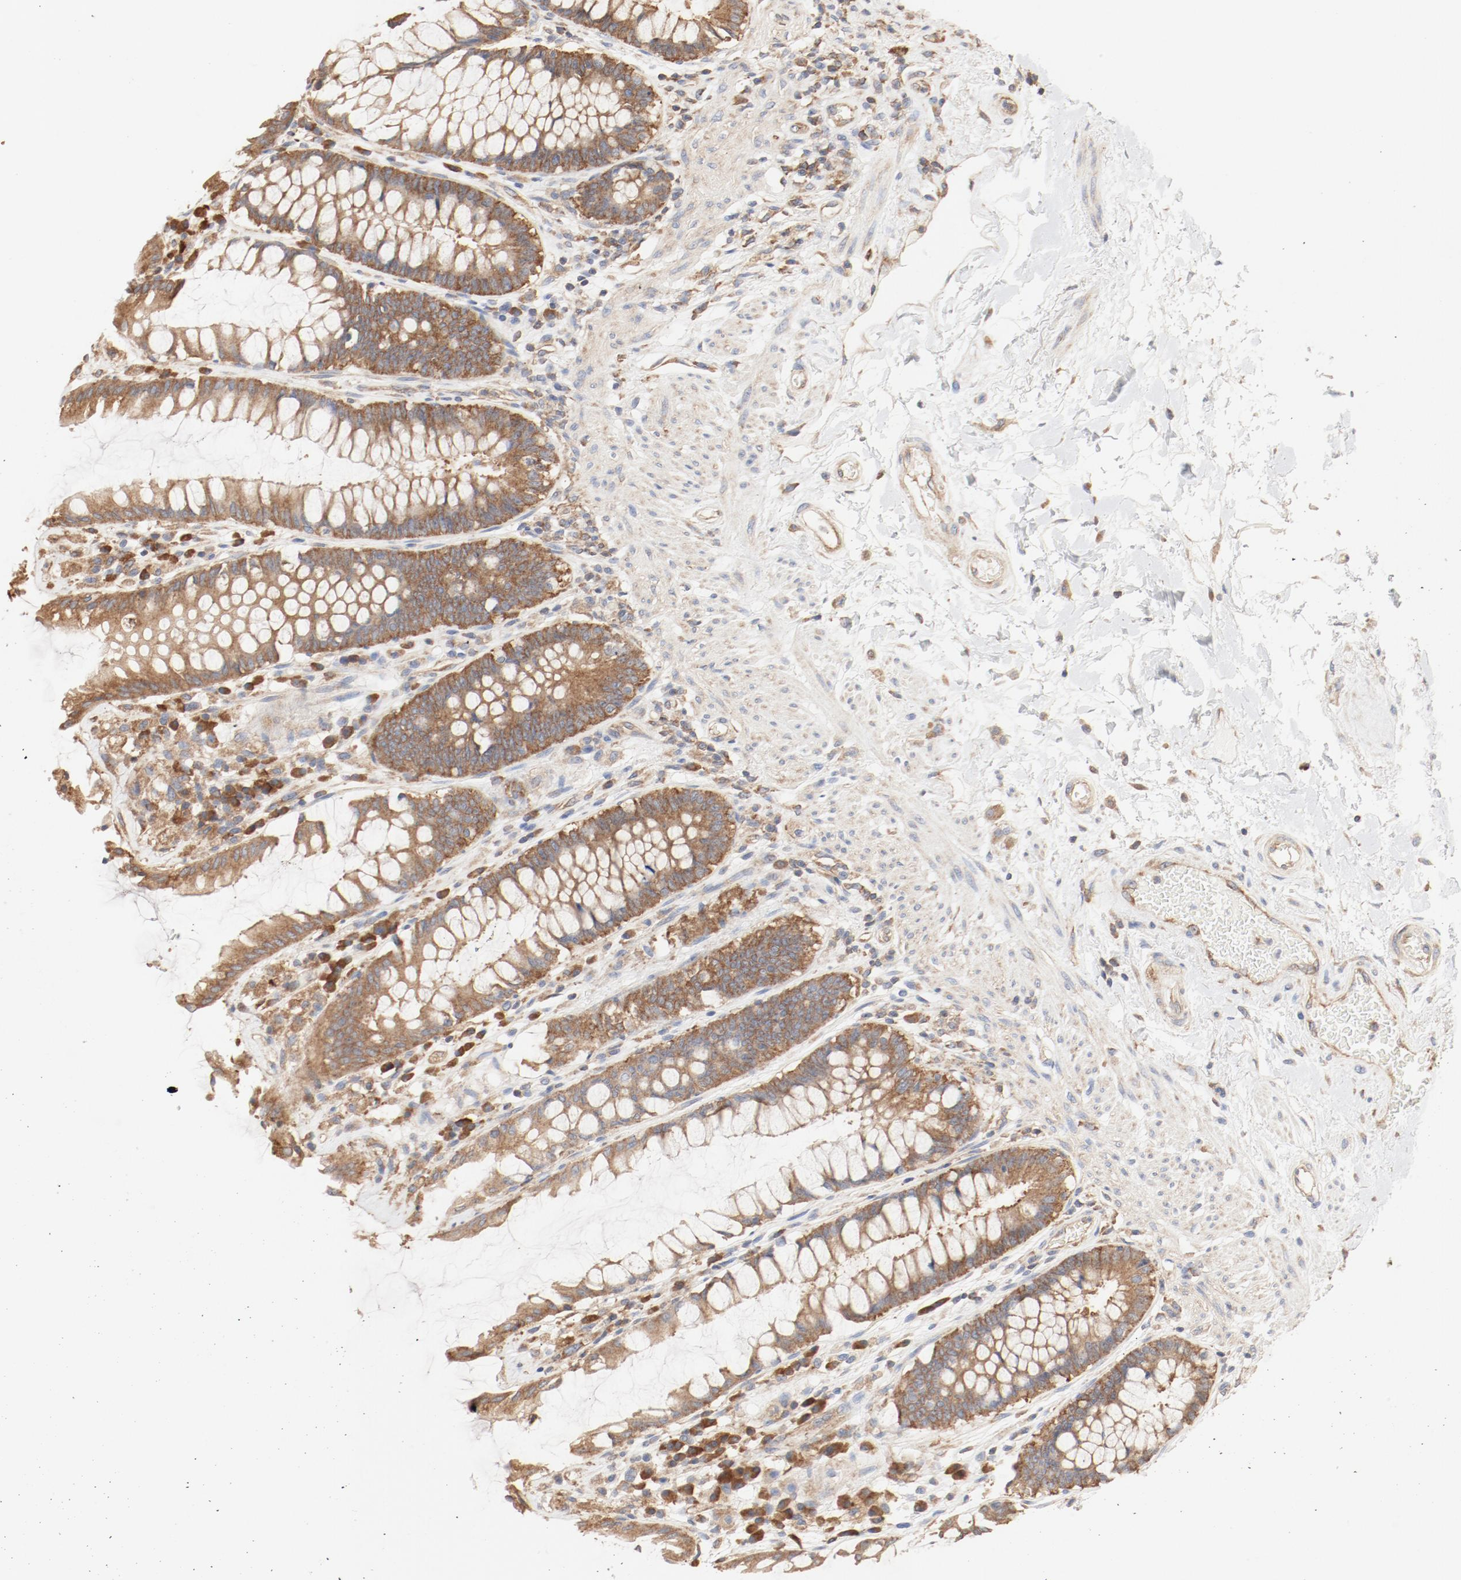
{"staining": {"intensity": "moderate", "quantity": ">75%", "location": "cytoplasmic/membranous"}, "tissue": "rectum", "cell_type": "Glandular cells", "image_type": "normal", "snomed": [{"axis": "morphology", "description": "Normal tissue, NOS"}, {"axis": "topography", "description": "Rectum"}], "caption": "The immunohistochemical stain shows moderate cytoplasmic/membranous staining in glandular cells of benign rectum.", "gene": "RPS6", "patient": {"sex": "female", "age": 46}}